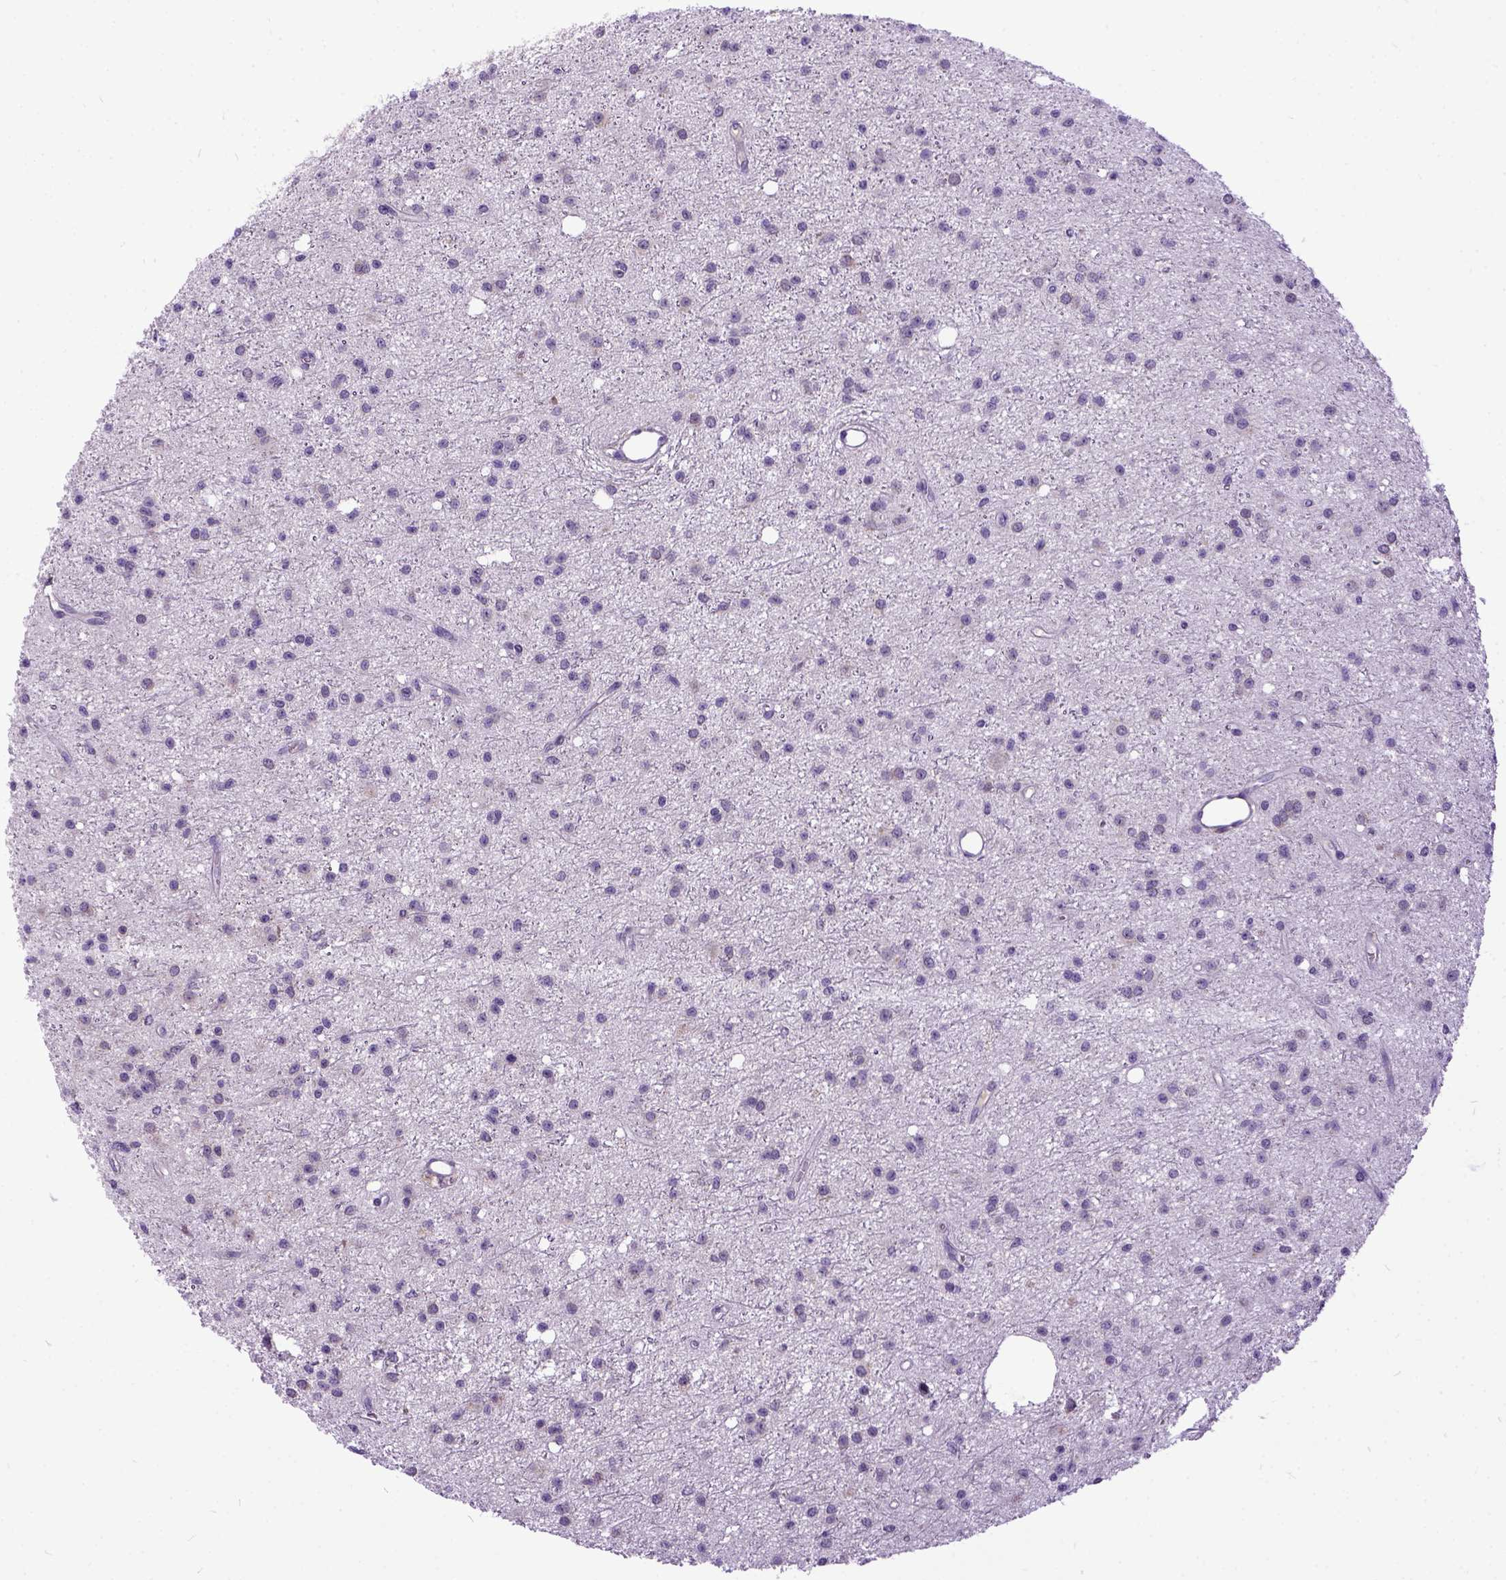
{"staining": {"intensity": "negative", "quantity": "none", "location": "none"}, "tissue": "glioma", "cell_type": "Tumor cells", "image_type": "cancer", "snomed": [{"axis": "morphology", "description": "Glioma, malignant, Low grade"}, {"axis": "topography", "description": "Brain"}], "caption": "IHC of human malignant low-grade glioma reveals no staining in tumor cells.", "gene": "NEK5", "patient": {"sex": "male", "age": 27}}